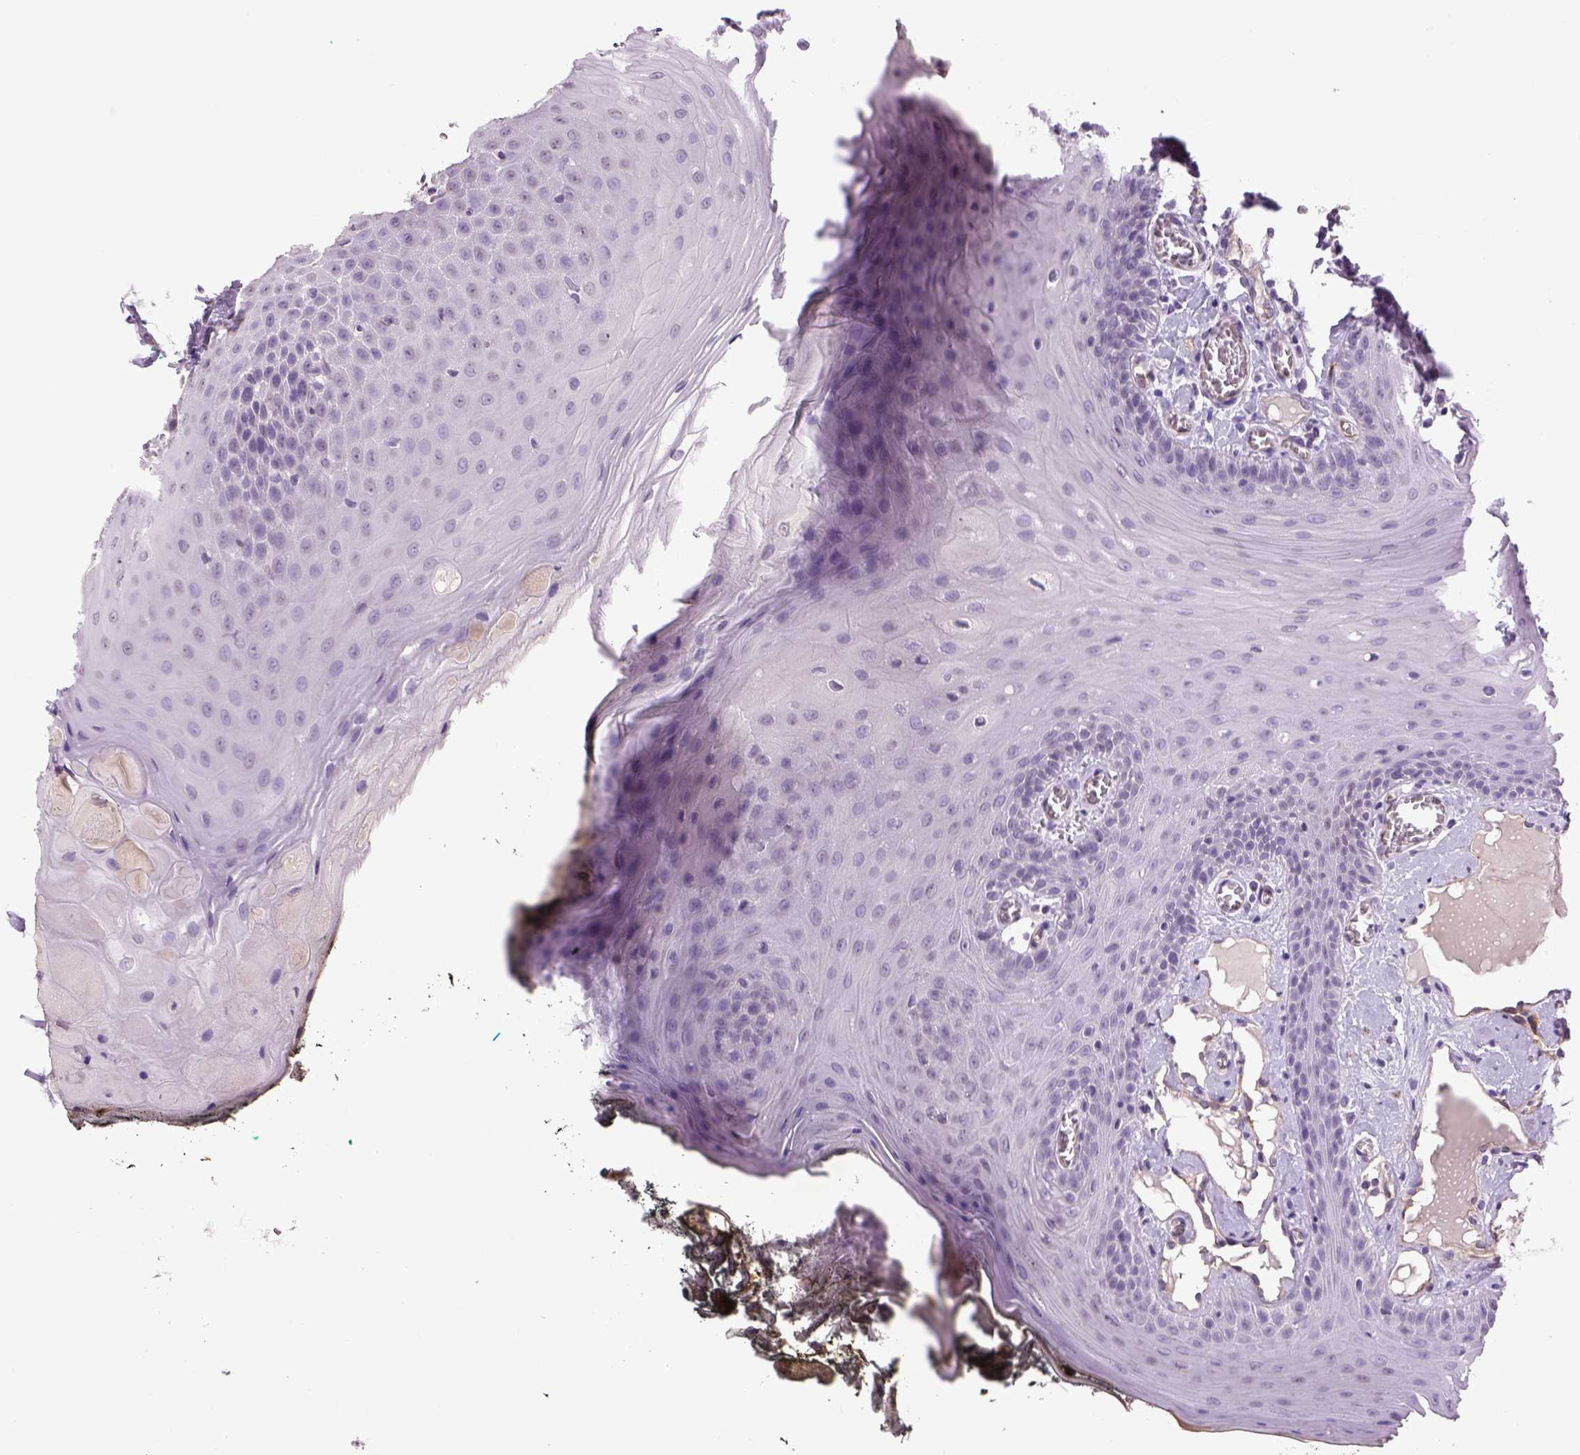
{"staining": {"intensity": "negative", "quantity": "none", "location": "none"}, "tissue": "oral mucosa", "cell_type": "Squamous epithelial cells", "image_type": "normal", "snomed": [{"axis": "morphology", "description": "Normal tissue, NOS"}, {"axis": "topography", "description": "Oral tissue"}], "caption": "Immunohistochemistry (IHC) of benign human oral mucosa reveals no staining in squamous epithelial cells. (Stains: DAB (3,3'-diaminobenzidine) immunohistochemistry (IHC) with hematoxylin counter stain, Microscopy: brightfield microscopy at high magnification).", "gene": "PRRT1", "patient": {"sex": "male", "age": 9}}